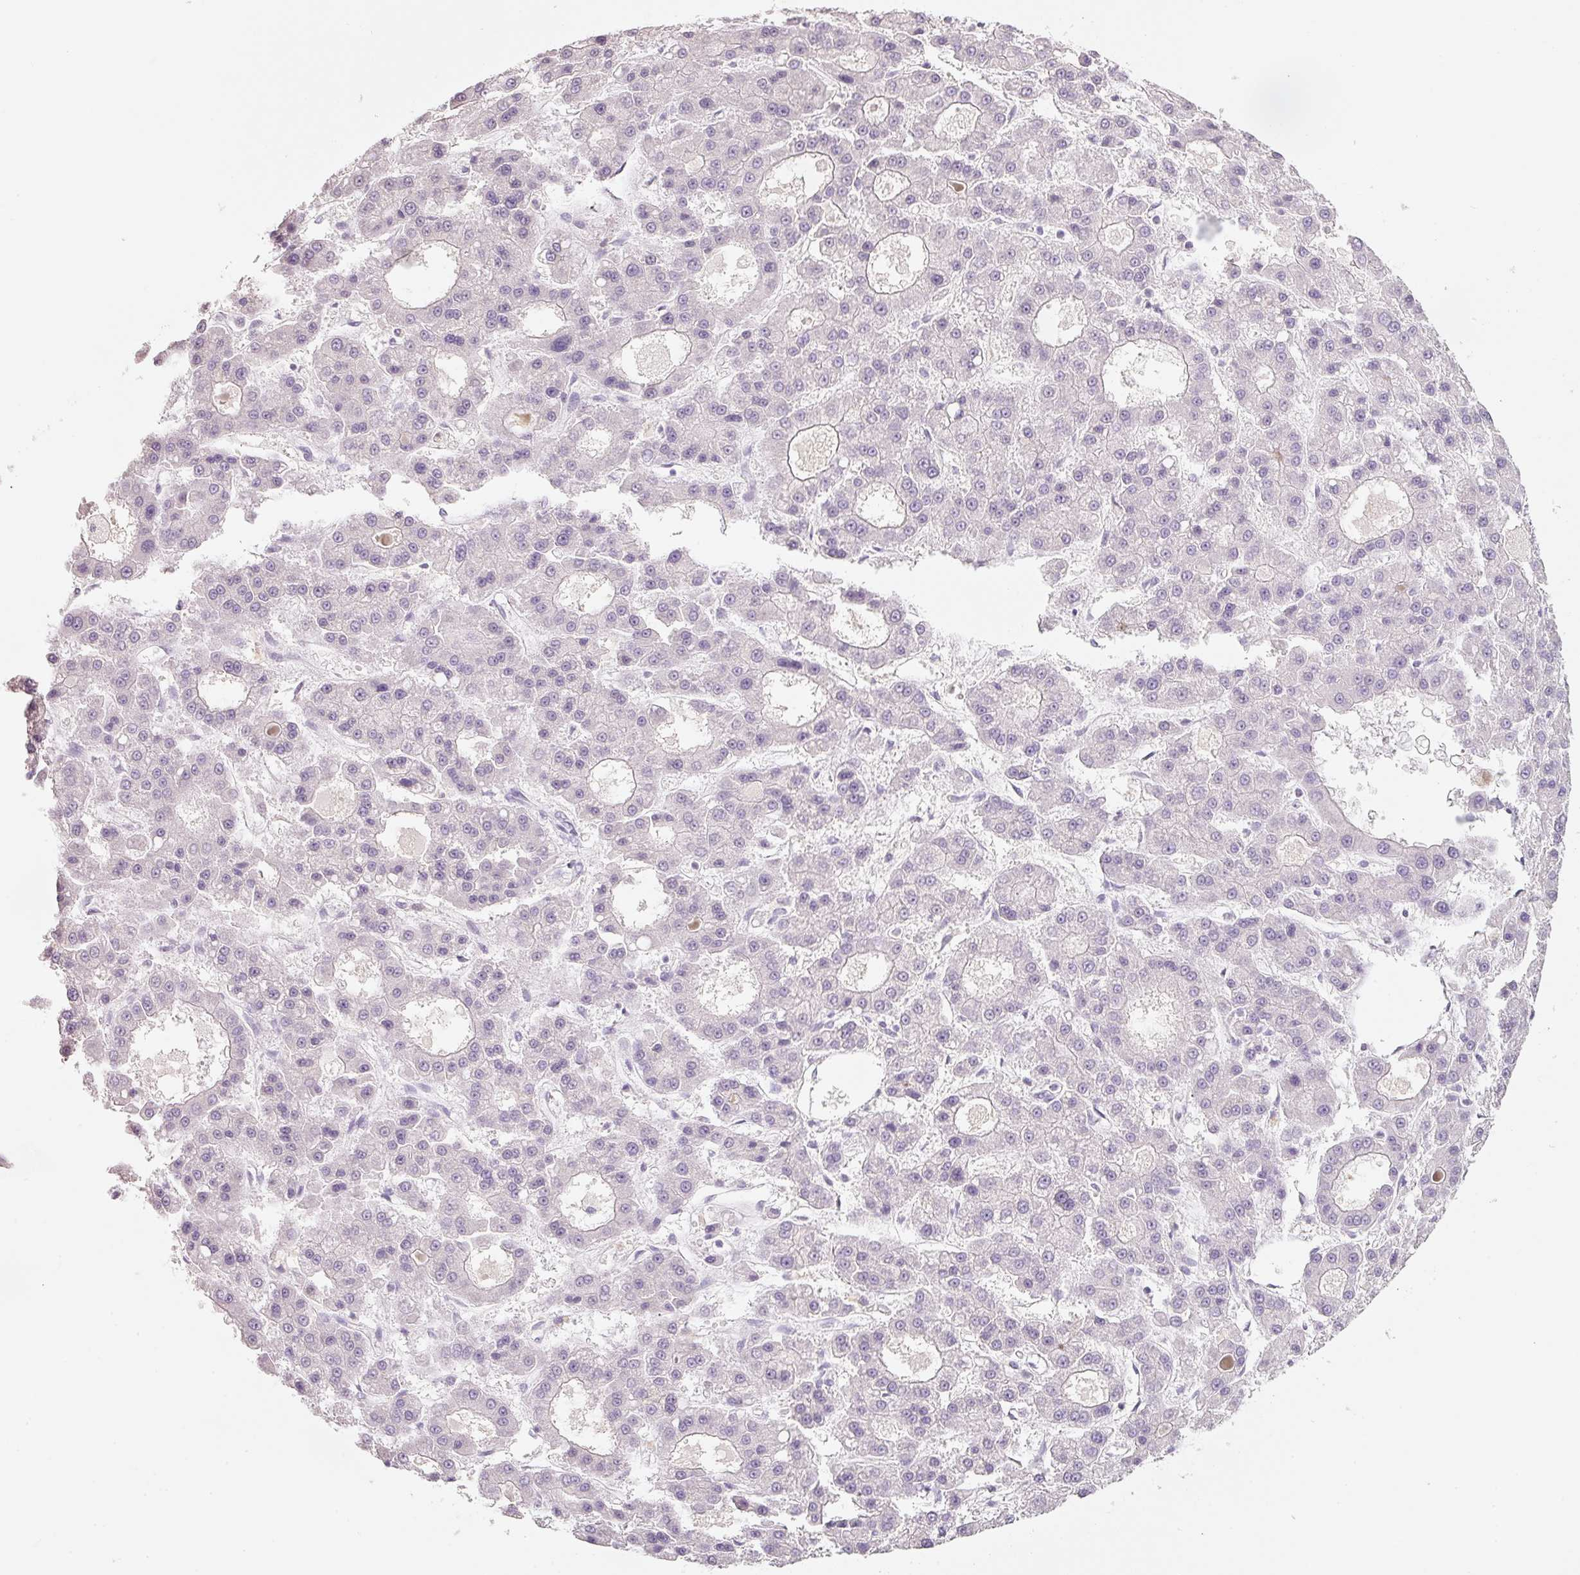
{"staining": {"intensity": "negative", "quantity": "none", "location": "none"}, "tissue": "liver cancer", "cell_type": "Tumor cells", "image_type": "cancer", "snomed": [{"axis": "morphology", "description": "Carcinoma, Hepatocellular, NOS"}, {"axis": "topography", "description": "Liver"}], "caption": "An immunohistochemistry image of liver cancer is shown. There is no staining in tumor cells of liver cancer. (Brightfield microscopy of DAB immunohistochemistry (IHC) at high magnification).", "gene": "ENSG00000206549", "patient": {"sex": "male", "age": 70}}